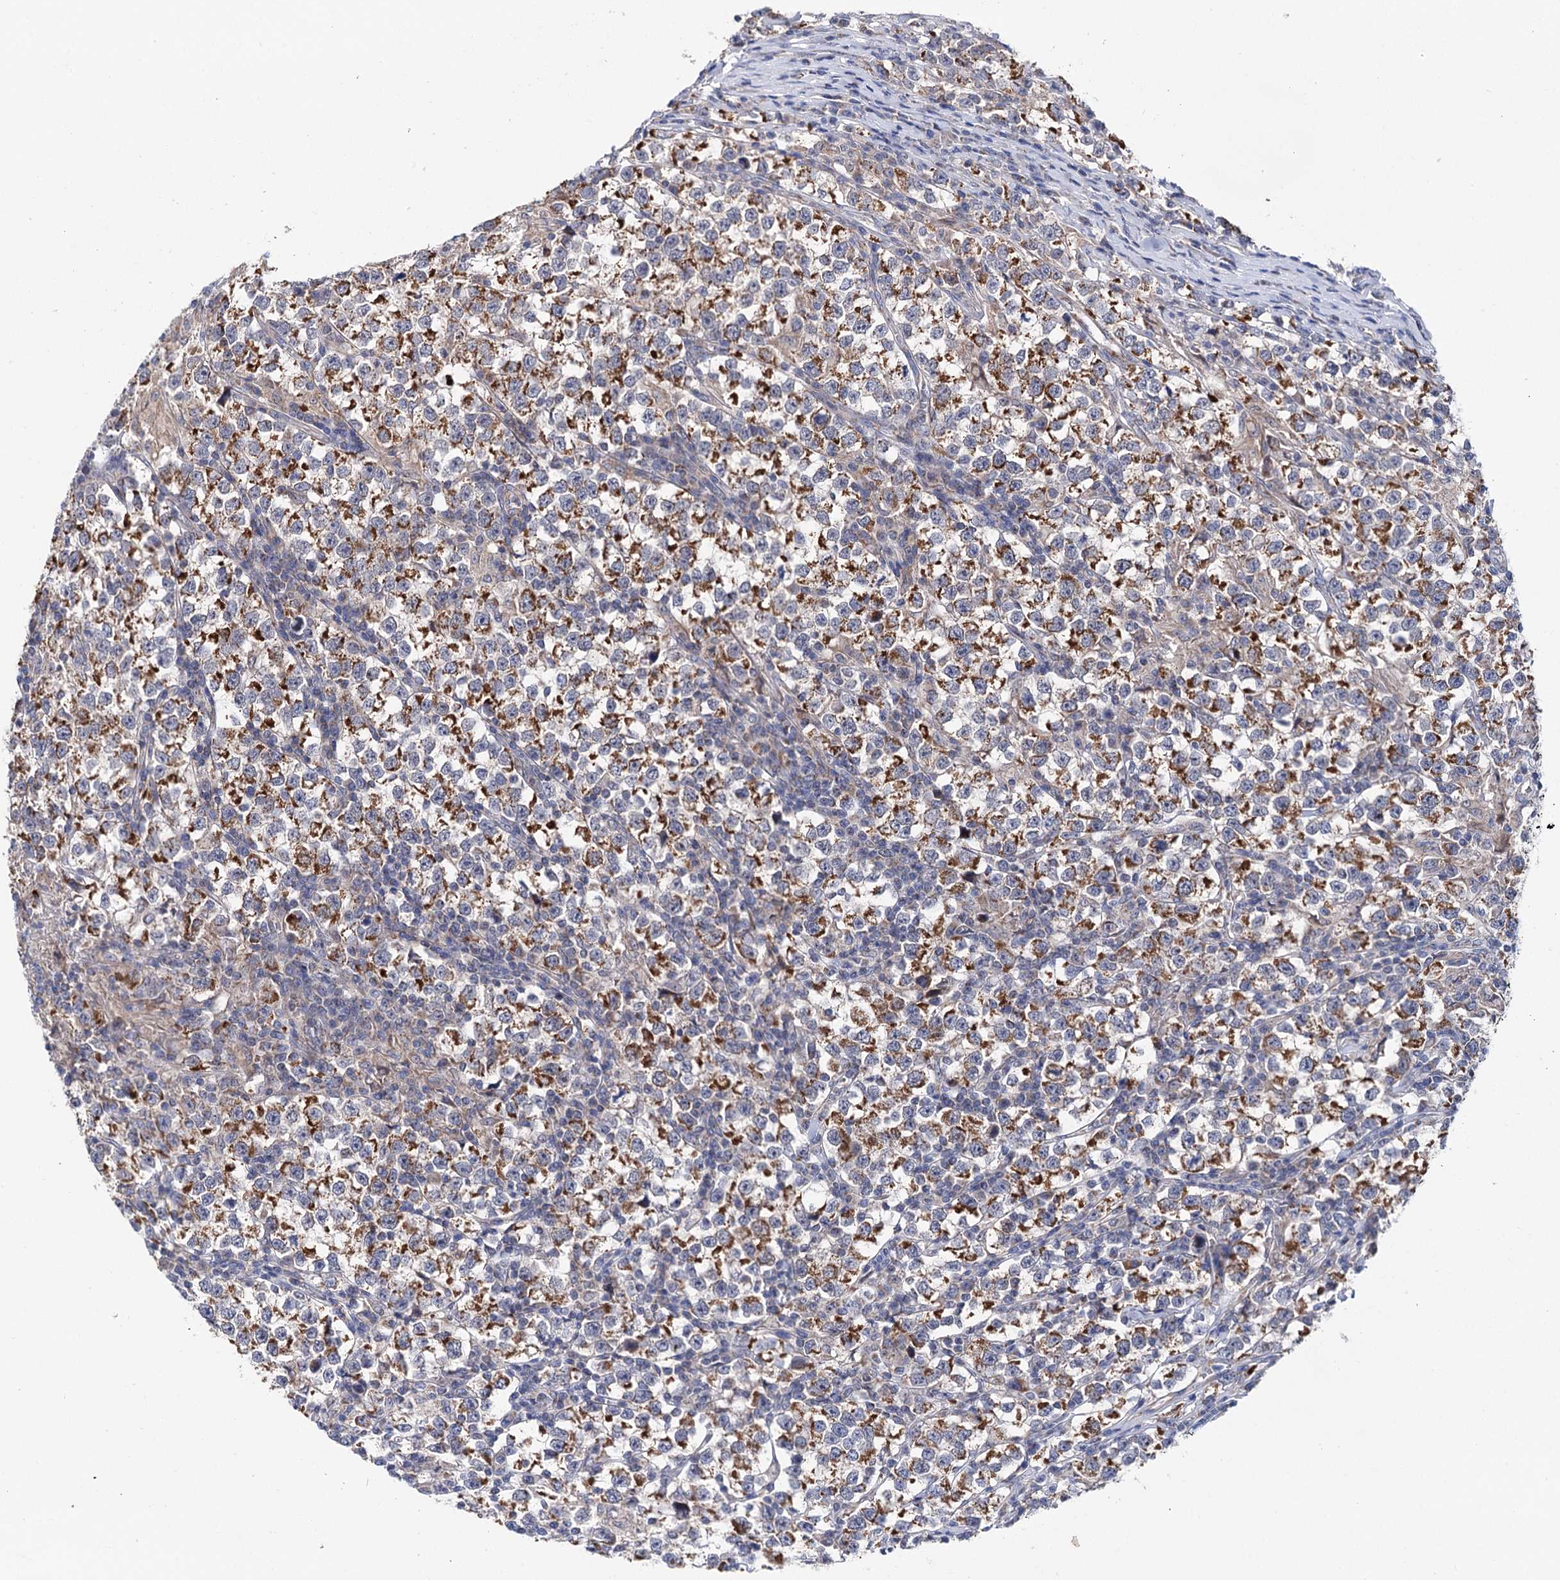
{"staining": {"intensity": "strong", "quantity": ">75%", "location": "cytoplasmic/membranous"}, "tissue": "testis cancer", "cell_type": "Tumor cells", "image_type": "cancer", "snomed": [{"axis": "morphology", "description": "Normal tissue, NOS"}, {"axis": "morphology", "description": "Seminoma, NOS"}, {"axis": "topography", "description": "Testis"}], "caption": "A micrograph showing strong cytoplasmic/membranous staining in about >75% of tumor cells in seminoma (testis), as visualized by brown immunohistochemical staining.", "gene": "SUCLA2", "patient": {"sex": "male", "age": 43}}